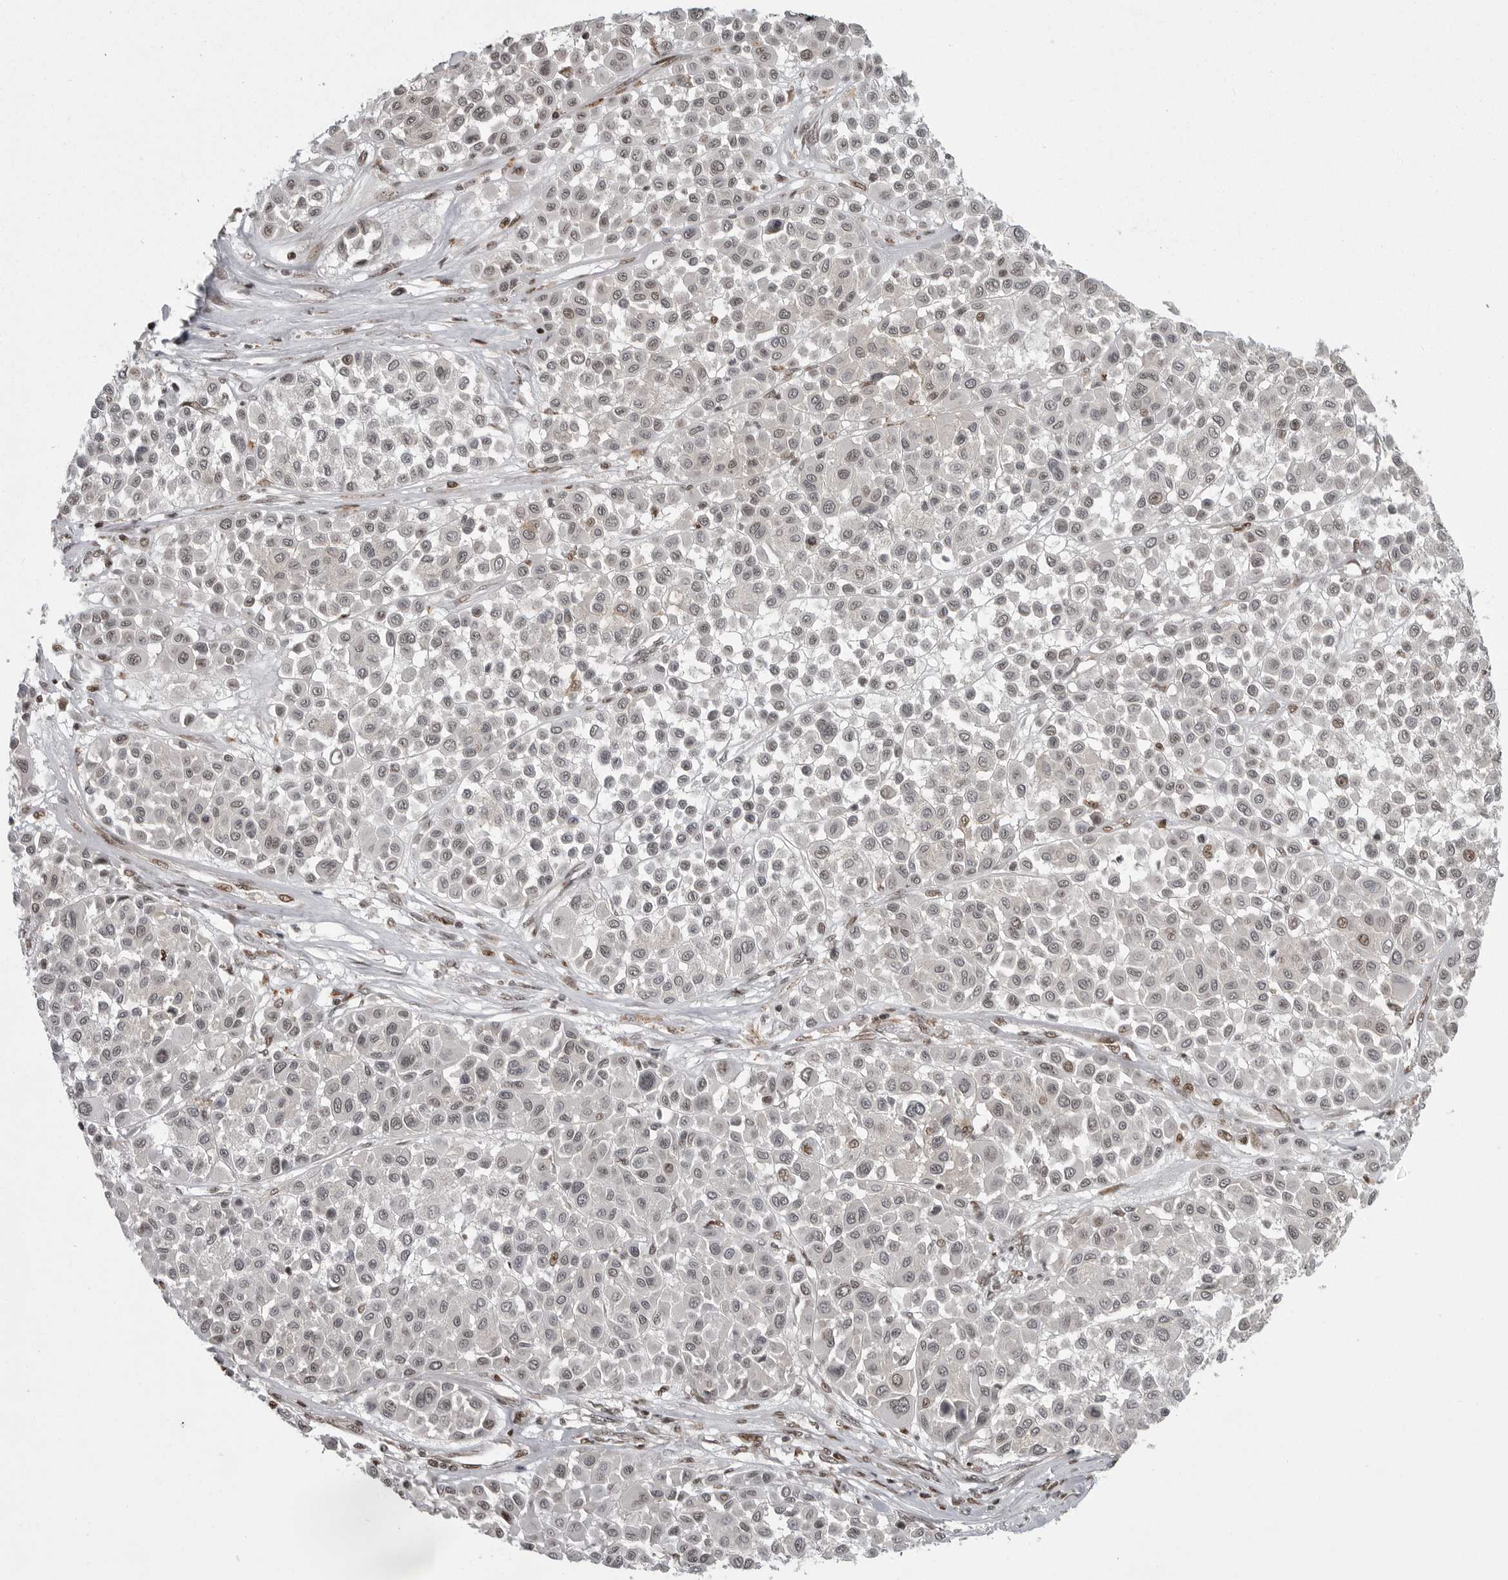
{"staining": {"intensity": "weak", "quantity": "25%-75%", "location": "nuclear"}, "tissue": "melanoma", "cell_type": "Tumor cells", "image_type": "cancer", "snomed": [{"axis": "morphology", "description": "Malignant melanoma, Metastatic site"}, {"axis": "topography", "description": "Soft tissue"}], "caption": "Melanoma stained for a protein reveals weak nuclear positivity in tumor cells. (brown staining indicates protein expression, while blue staining denotes nuclei).", "gene": "YAF2", "patient": {"sex": "male", "age": 41}}